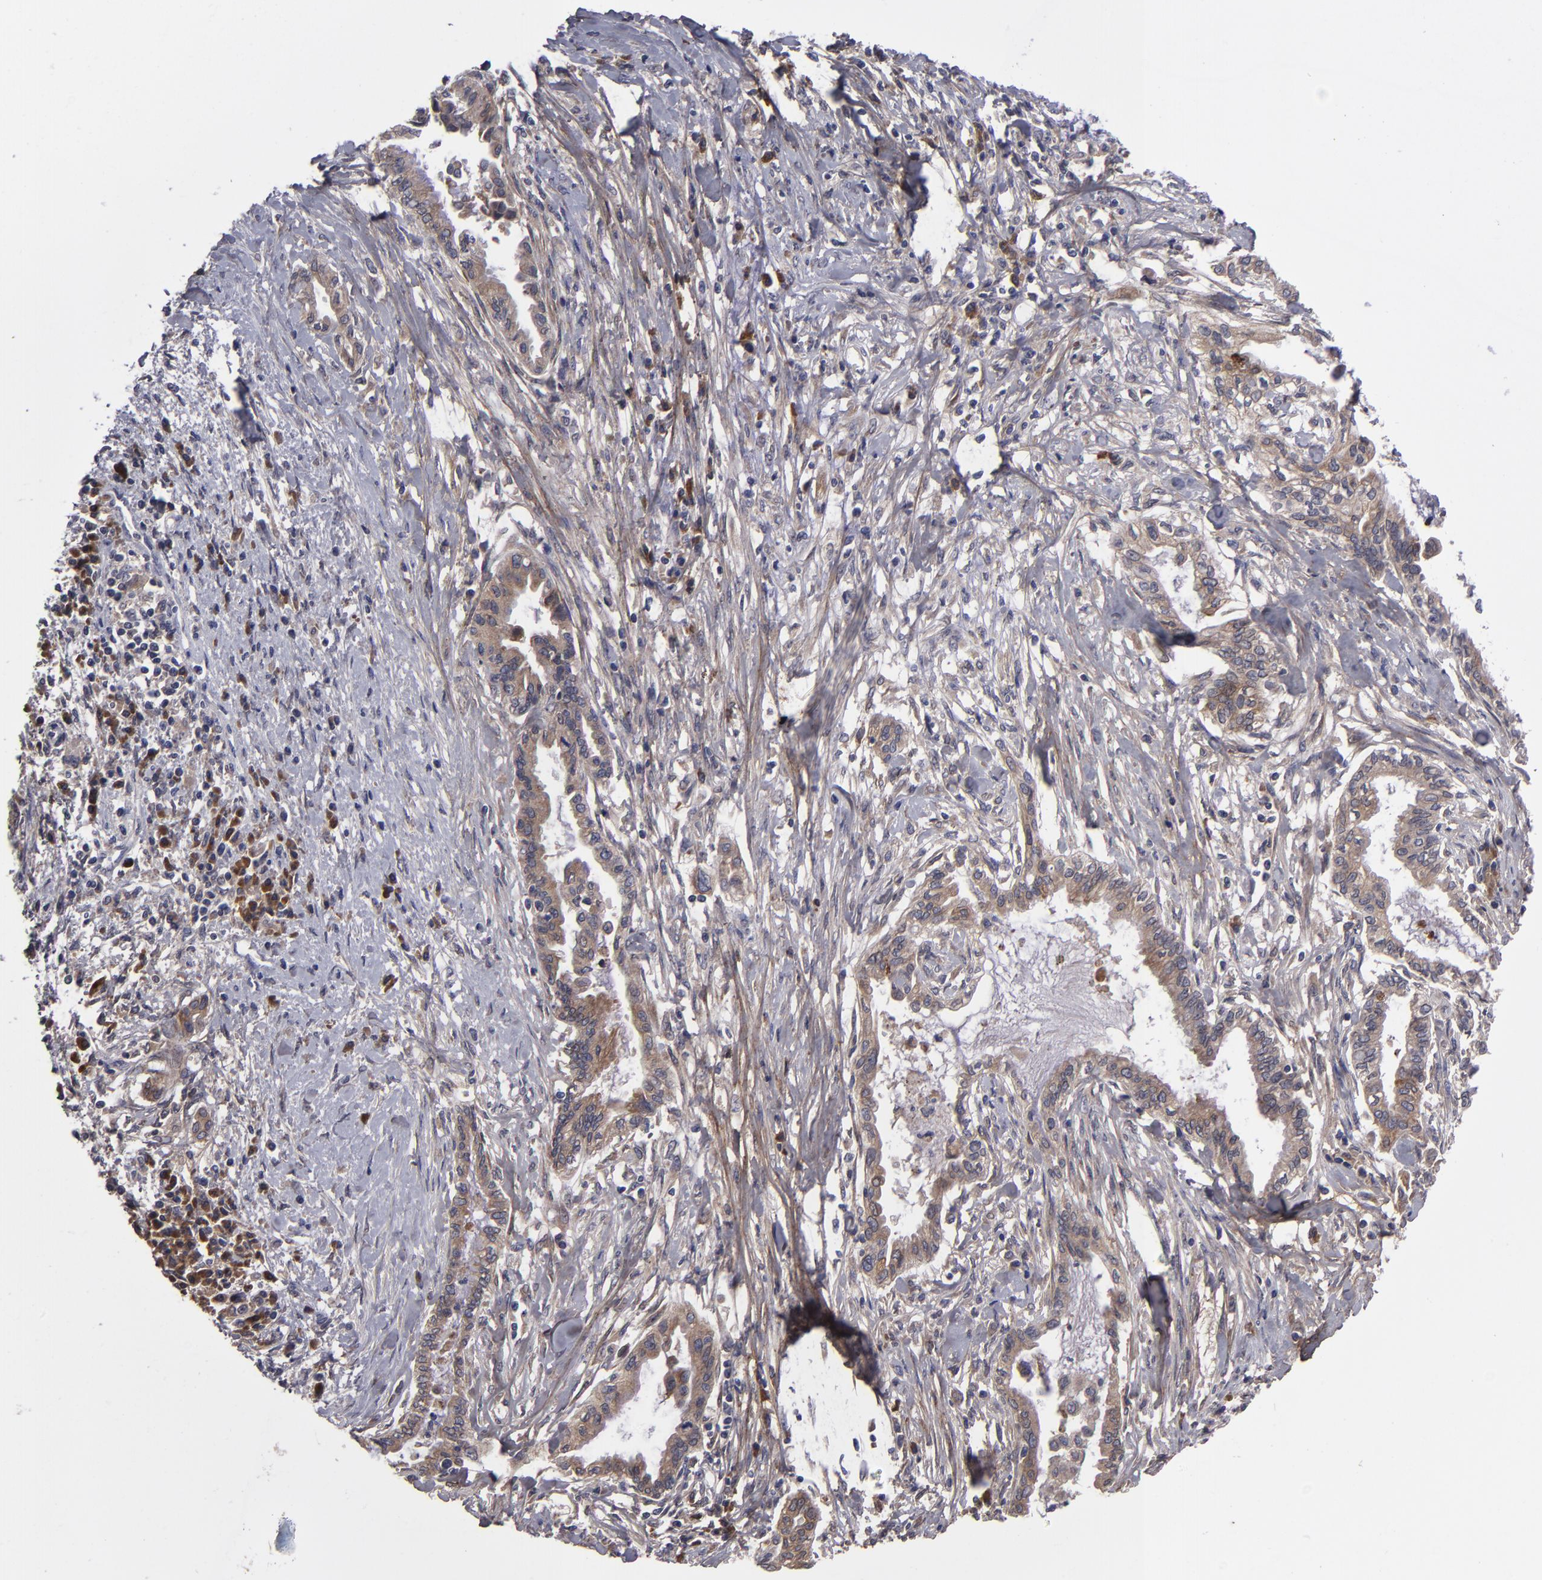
{"staining": {"intensity": "moderate", "quantity": ">75%", "location": "cytoplasmic/membranous"}, "tissue": "pancreatic cancer", "cell_type": "Tumor cells", "image_type": "cancer", "snomed": [{"axis": "morphology", "description": "Adenocarcinoma, NOS"}, {"axis": "topography", "description": "Pancreas"}], "caption": "IHC (DAB) staining of human adenocarcinoma (pancreatic) shows moderate cytoplasmic/membranous protein expression in about >75% of tumor cells.", "gene": "IL12A", "patient": {"sex": "female", "age": 64}}